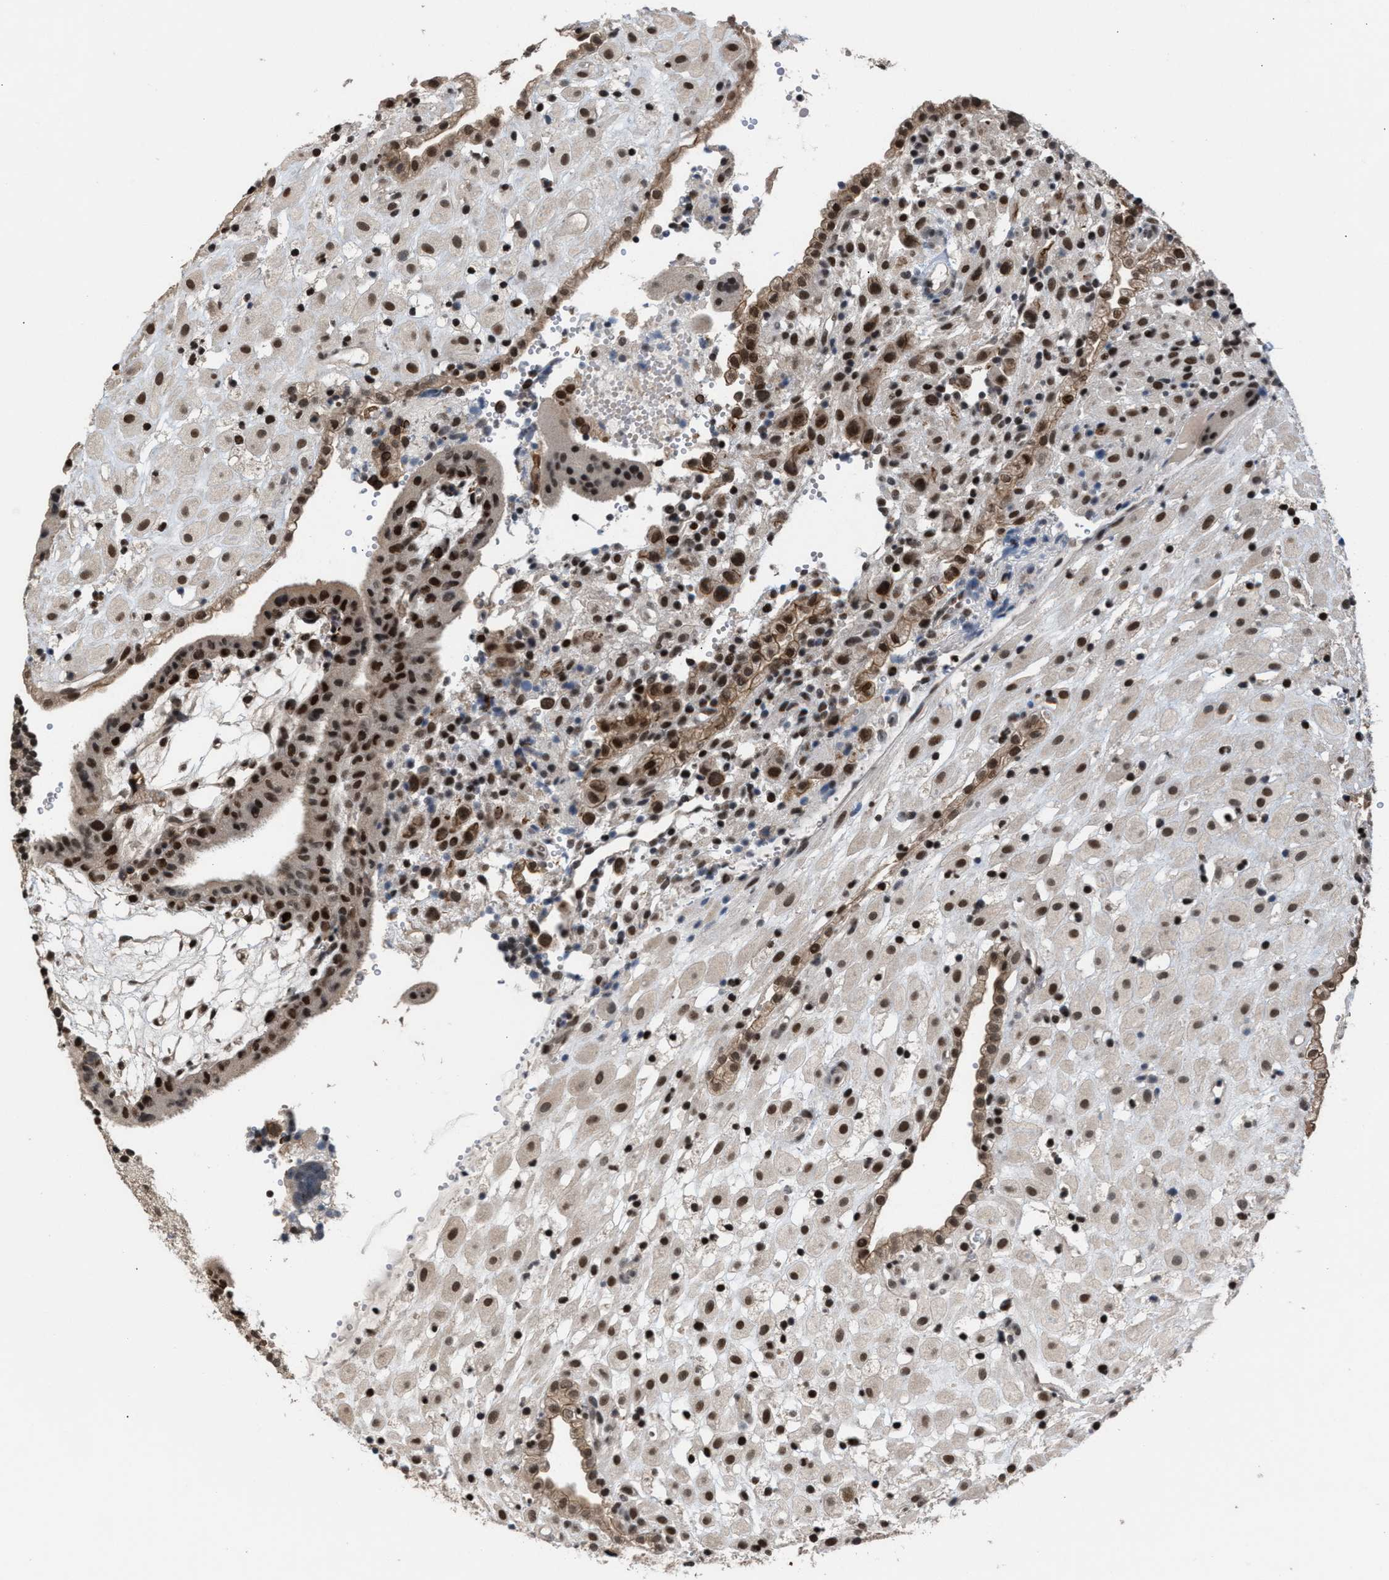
{"staining": {"intensity": "strong", "quantity": ">75%", "location": "nuclear"}, "tissue": "placenta", "cell_type": "Decidual cells", "image_type": "normal", "snomed": [{"axis": "morphology", "description": "Normal tissue, NOS"}, {"axis": "topography", "description": "Placenta"}], "caption": "An image showing strong nuclear staining in approximately >75% of decidual cells in normal placenta, as visualized by brown immunohistochemical staining.", "gene": "C9orf78", "patient": {"sex": "female", "age": 18}}